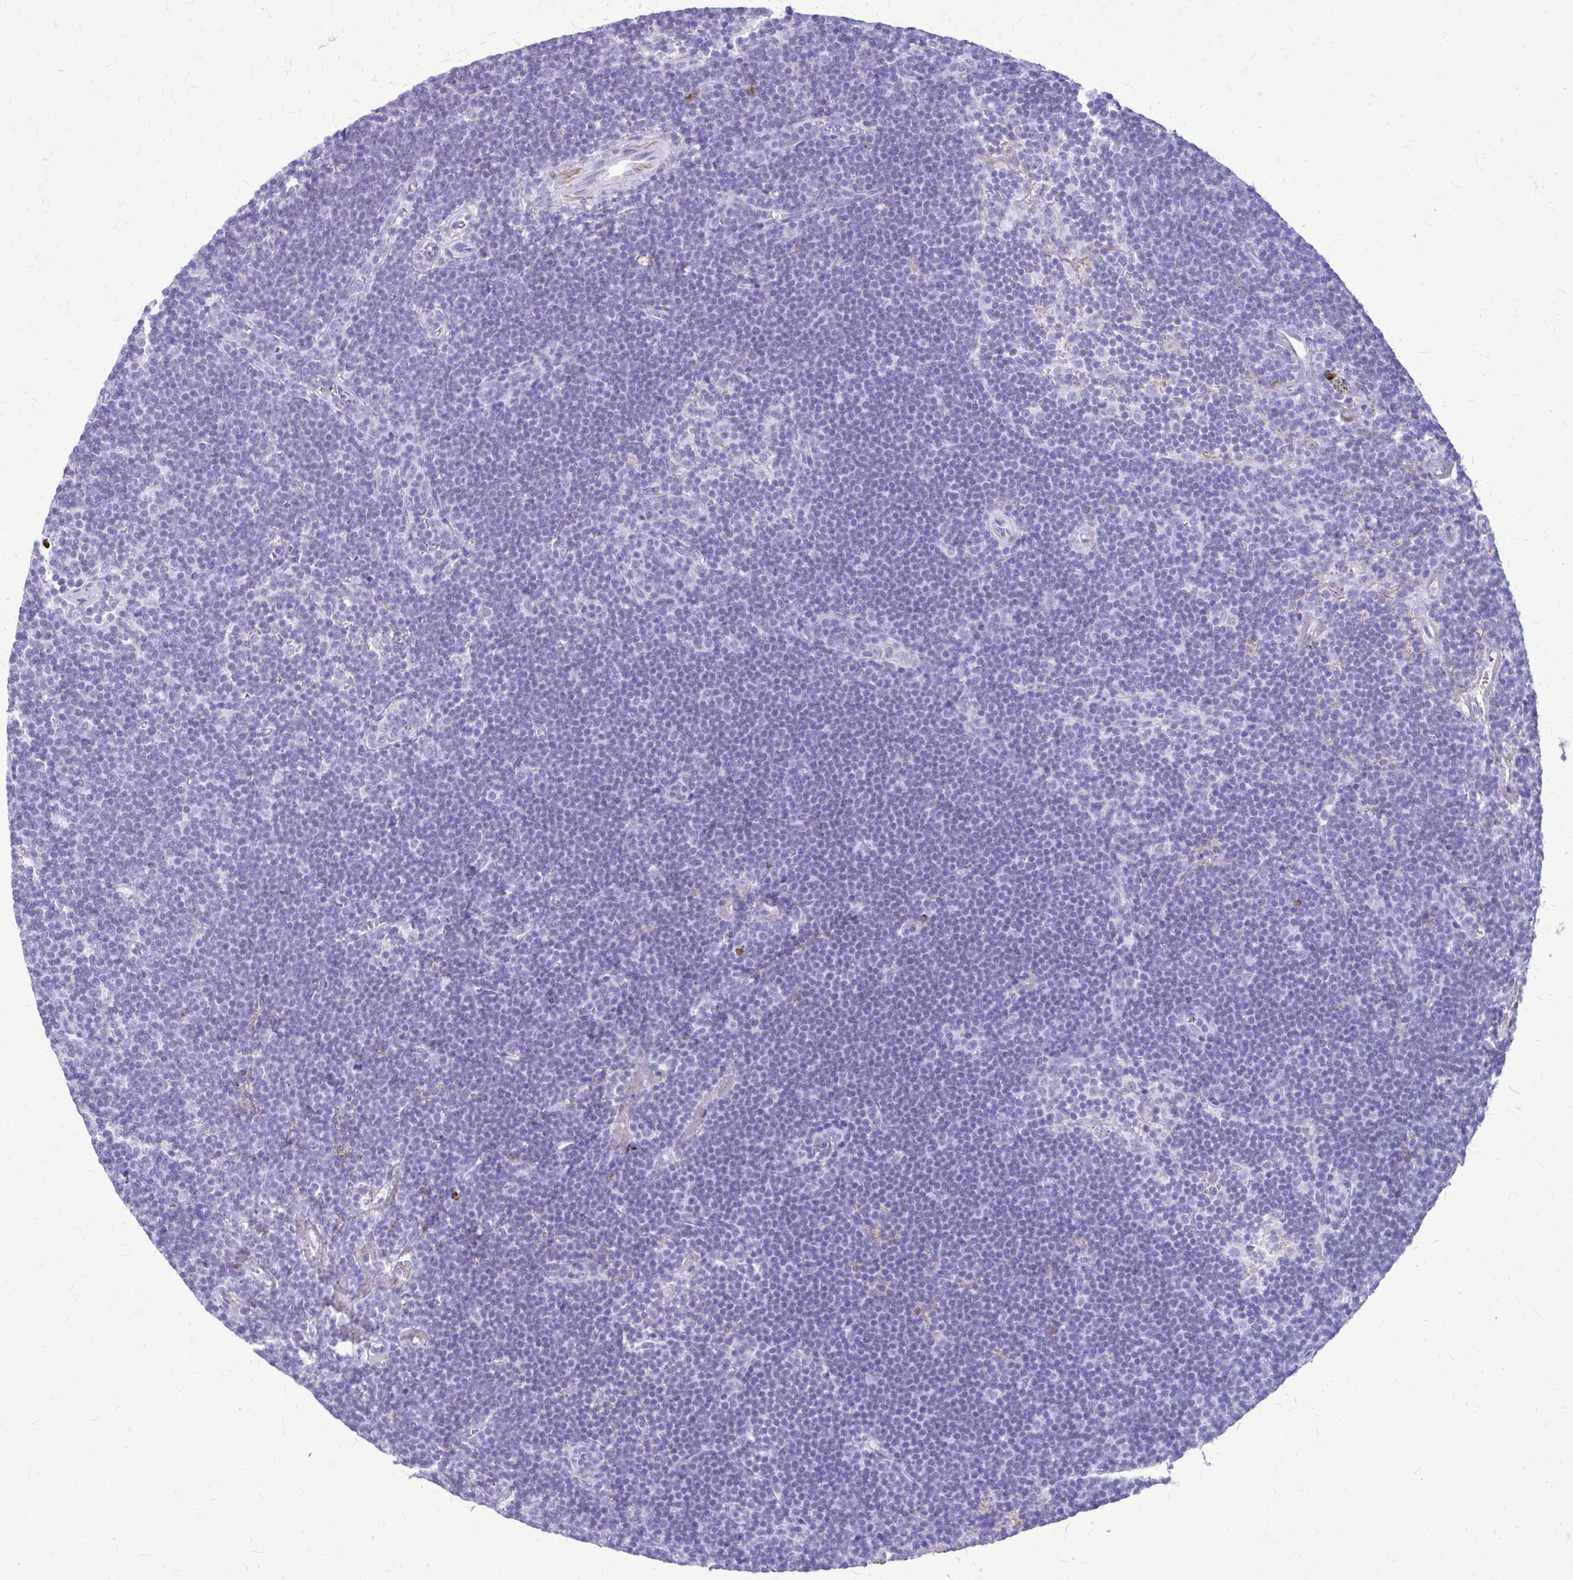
{"staining": {"intensity": "negative", "quantity": "none", "location": "none"}, "tissue": "lymphoma", "cell_type": "Tumor cells", "image_type": "cancer", "snomed": [{"axis": "morphology", "description": "Malignant lymphoma, non-Hodgkin's type, Low grade"}, {"axis": "topography", "description": "Lymph node"}], "caption": "Immunohistochemical staining of lymphoma reveals no significant expression in tumor cells.", "gene": "SATL1", "patient": {"sex": "female", "age": 73}}